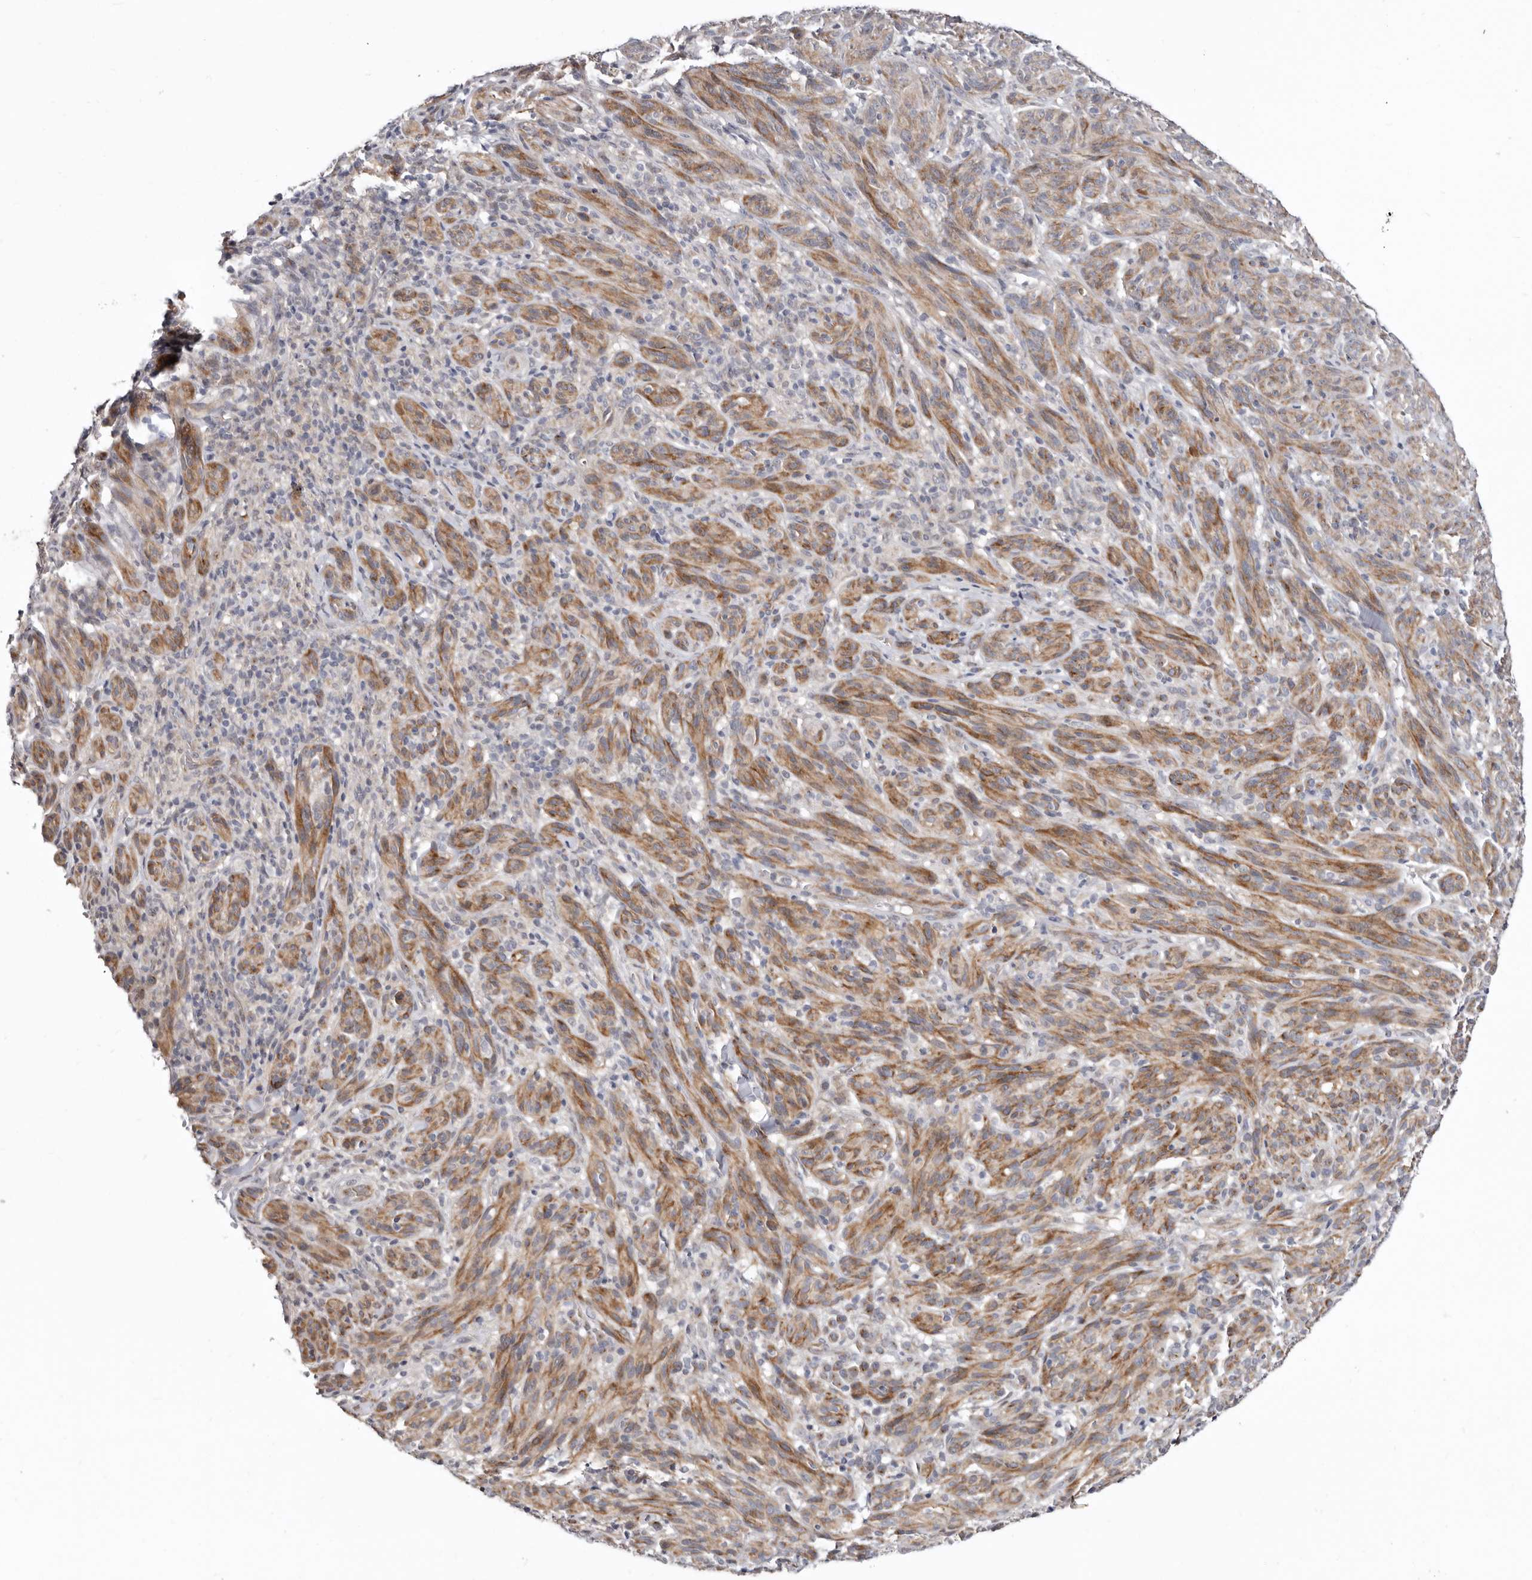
{"staining": {"intensity": "moderate", "quantity": ">75%", "location": "cytoplasmic/membranous"}, "tissue": "melanoma", "cell_type": "Tumor cells", "image_type": "cancer", "snomed": [{"axis": "morphology", "description": "Malignant melanoma, NOS"}, {"axis": "topography", "description": "Skin of head"}], "caption": "High-magnification brightfield microscopy of malignant melanoma stained with DAB (brown) and counterstained with hematoxylin (blue). tumor cells exhibit moderate cytoplasmic/membranous positivity is identified in approximately>75% of cells.", "gene": "KLHL4", "patient": {"sex": "male", "age": 96}}